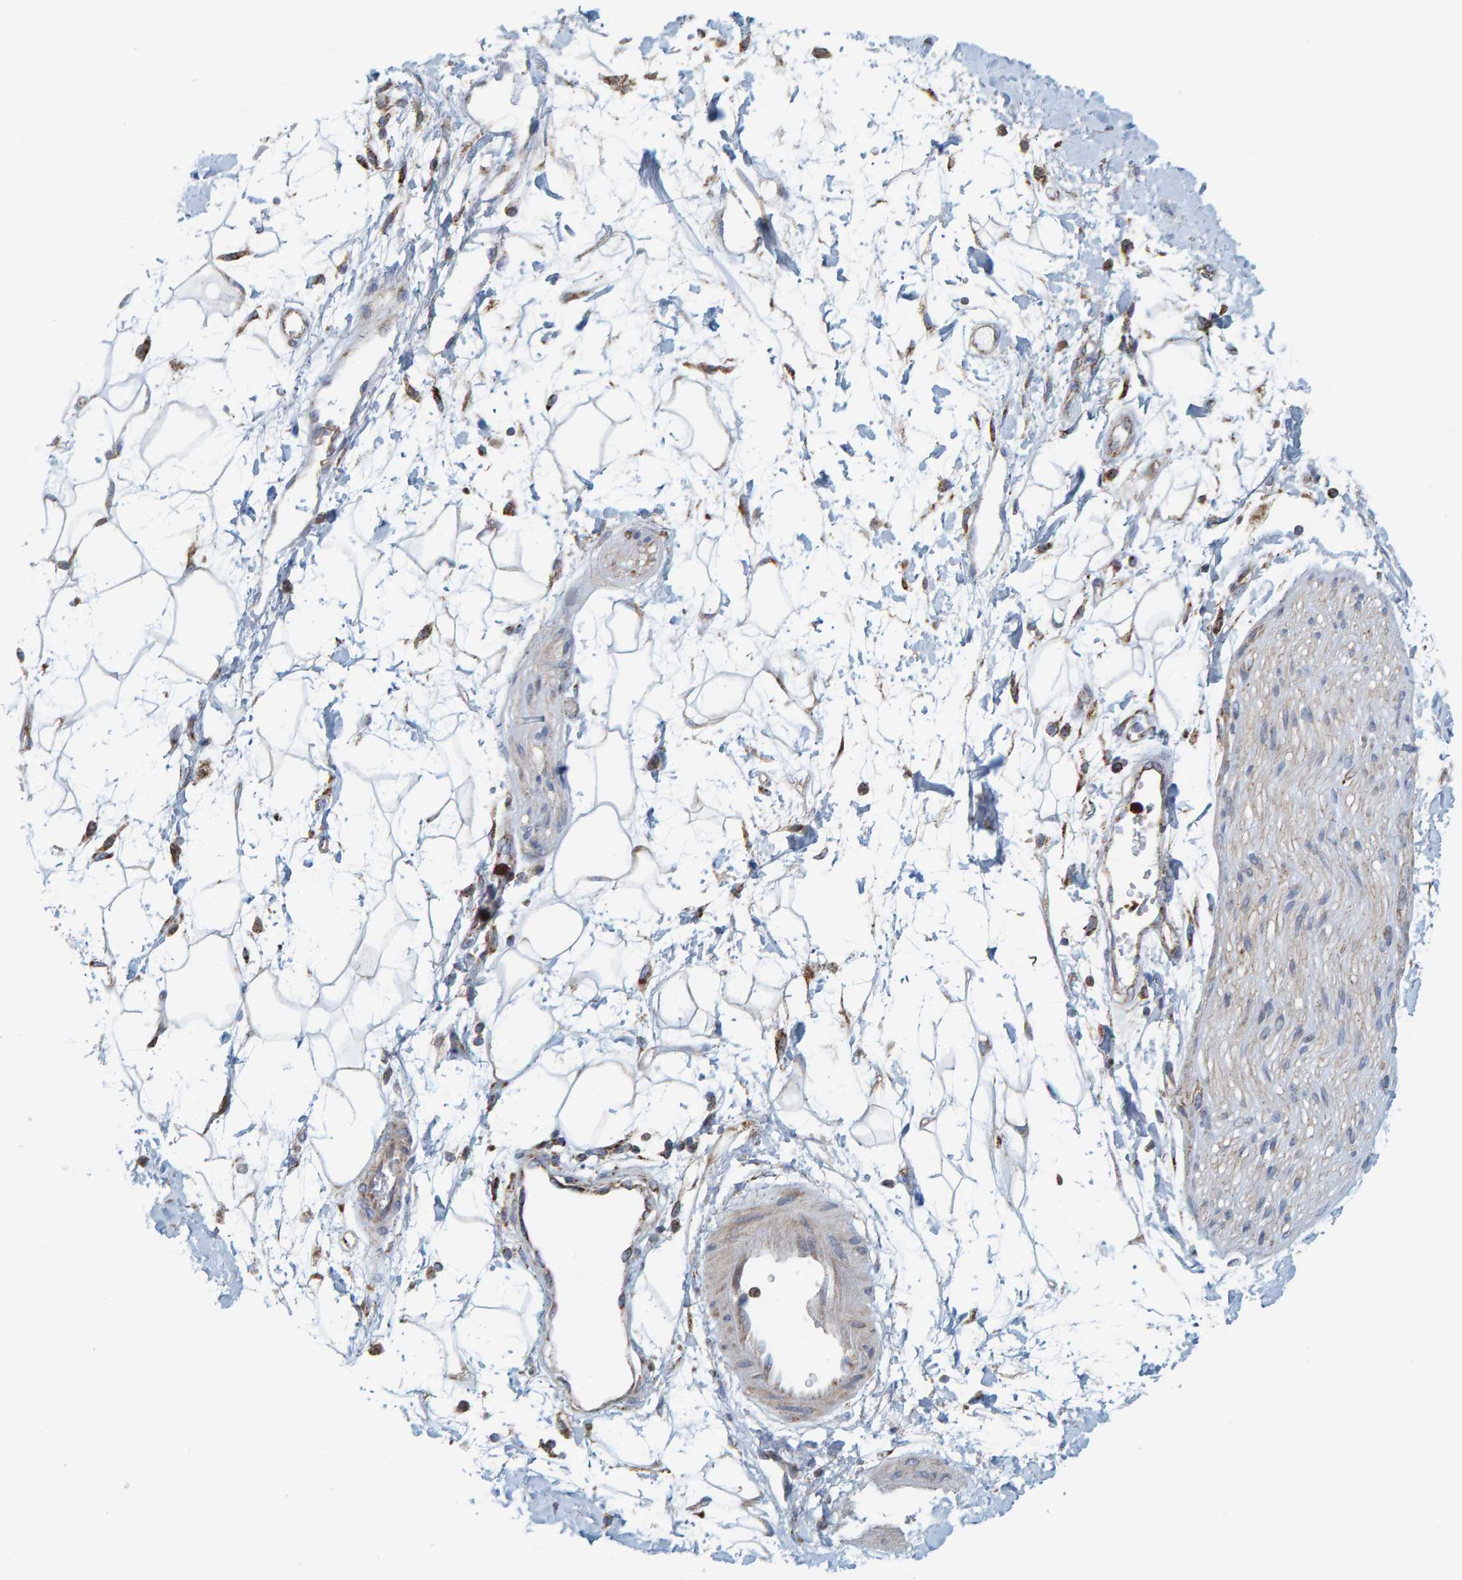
{"staining": {"intensity": "weak", "quantity": "25%-75%", "location": "cytoplasmic/membranous"}, "tissue": "adipose tissue", "cell_type": "Adipocytes", "image_type": "normal", "snomed": [{"axis": "morphology", "description": "Normal tissue, NOS"}, {"axis": "morphology", "description": "Adenocarcinoma, NOS"}, {"axis": "topography", "description": "Duodenum"}, {"axis": "topography", "description": "Peripheral nerve tissue"}], "caption": "Immunohistochemical staining of benign human adipose tissue displays low levels of weak cytoplasmic/membranous expression in about 25%-75% of adipocytes. The protein of interest is stained brown, and the nuclei are stained in blue (DAB IHC with brightfield microscopy, high magnification).", "gene": "B9D1", "patient": {"sex": "female", "age": 60}}